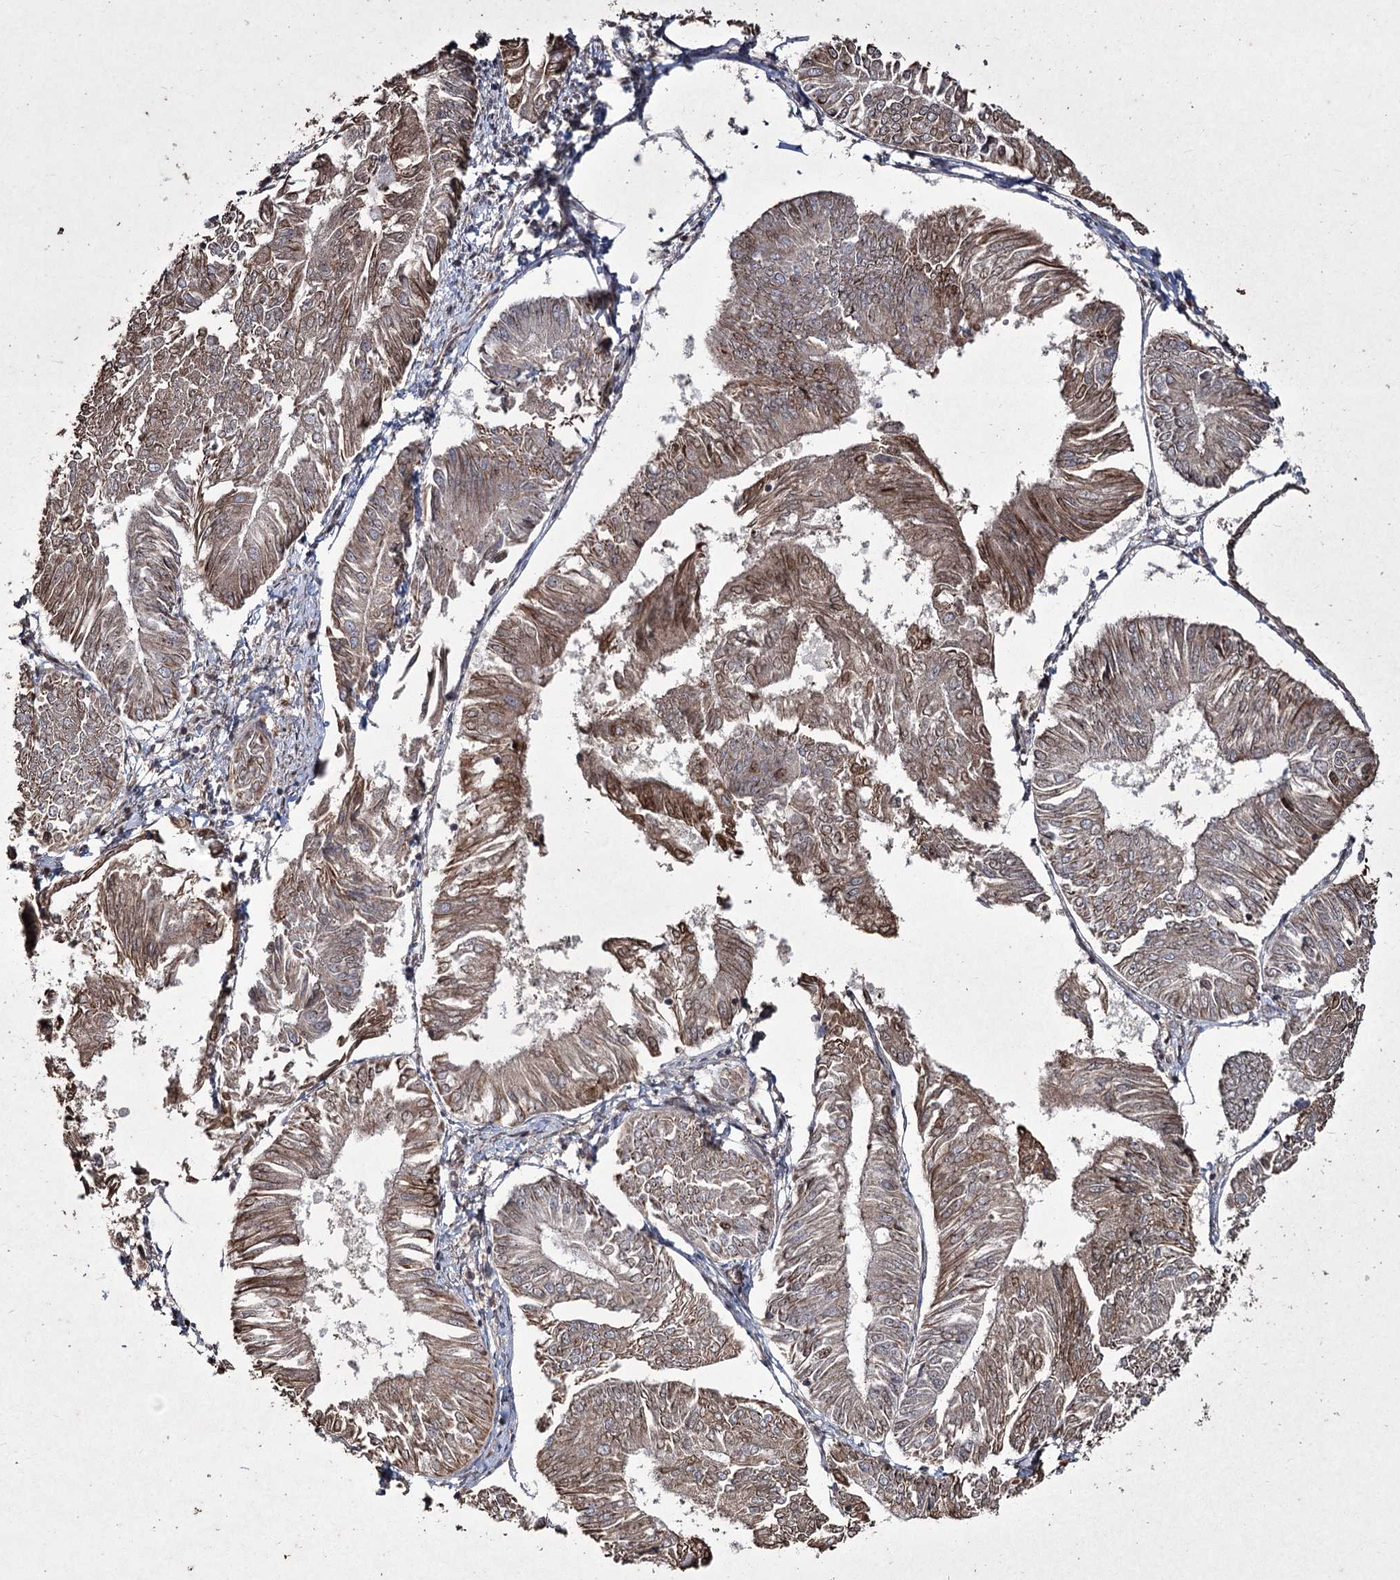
{"staining": {"intensity": "moderate", "quantity": "25%-75%", "location": "cytoplasmic/membranous,nuclear"}, "tissue": "endometrial cancer", "cell_type": "Tumor cells", "image_type": "cancer", "snomed": [{"axis": "morphology", "description": "Adenocarcinoma, NOS"}, {"axis": "topography", "description": "Endometrium"}], "caption": "A micrograph of endometrial cancer stained for a protein displays moderate cytoplasmic/membranous and nuclear brown staining in tumor cells.", "gene": "PRC1", "patient": {"sex": "female", "age": 58}}